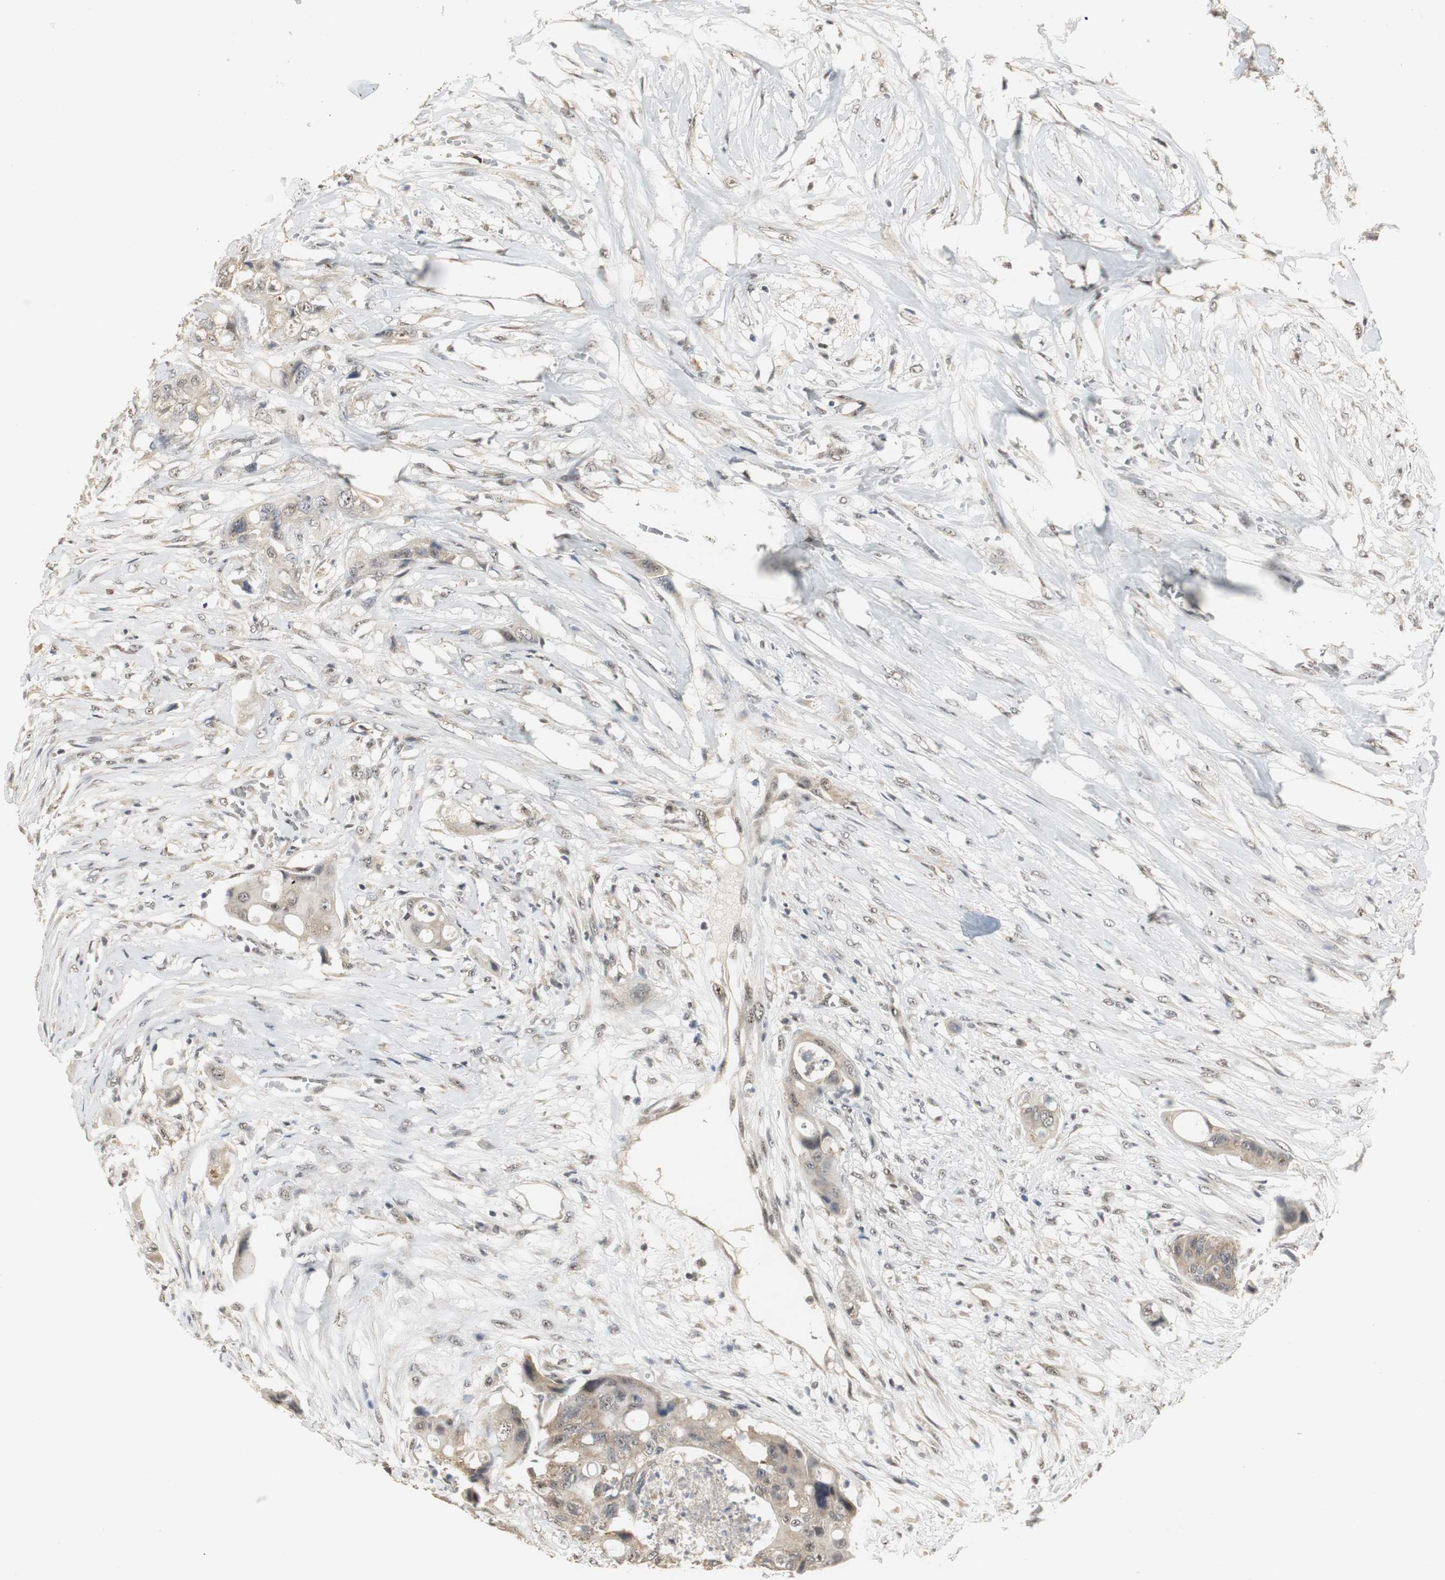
{"staining": {"intensity": "weak", "quantity": "25%-75%", "location": "cytoplasmic/membranous,nuclear"}, "tissue": "colorectal cancer", "cell_type": "Tumor cells", "image_type": "cancer", "snomed": [{"axis": "morphology", "description": "Adenocarcinoma, NOS"}, {"axis": "topography", "description": "Colon"}], "caption": "A brown stain labels weak cytoplasmic/membranous and nuclear staining of a protein in human colorectal adenocarcinoma tumor cells.", "gene": "ELOA", "patient": {"sex": "female", "age": 57}}